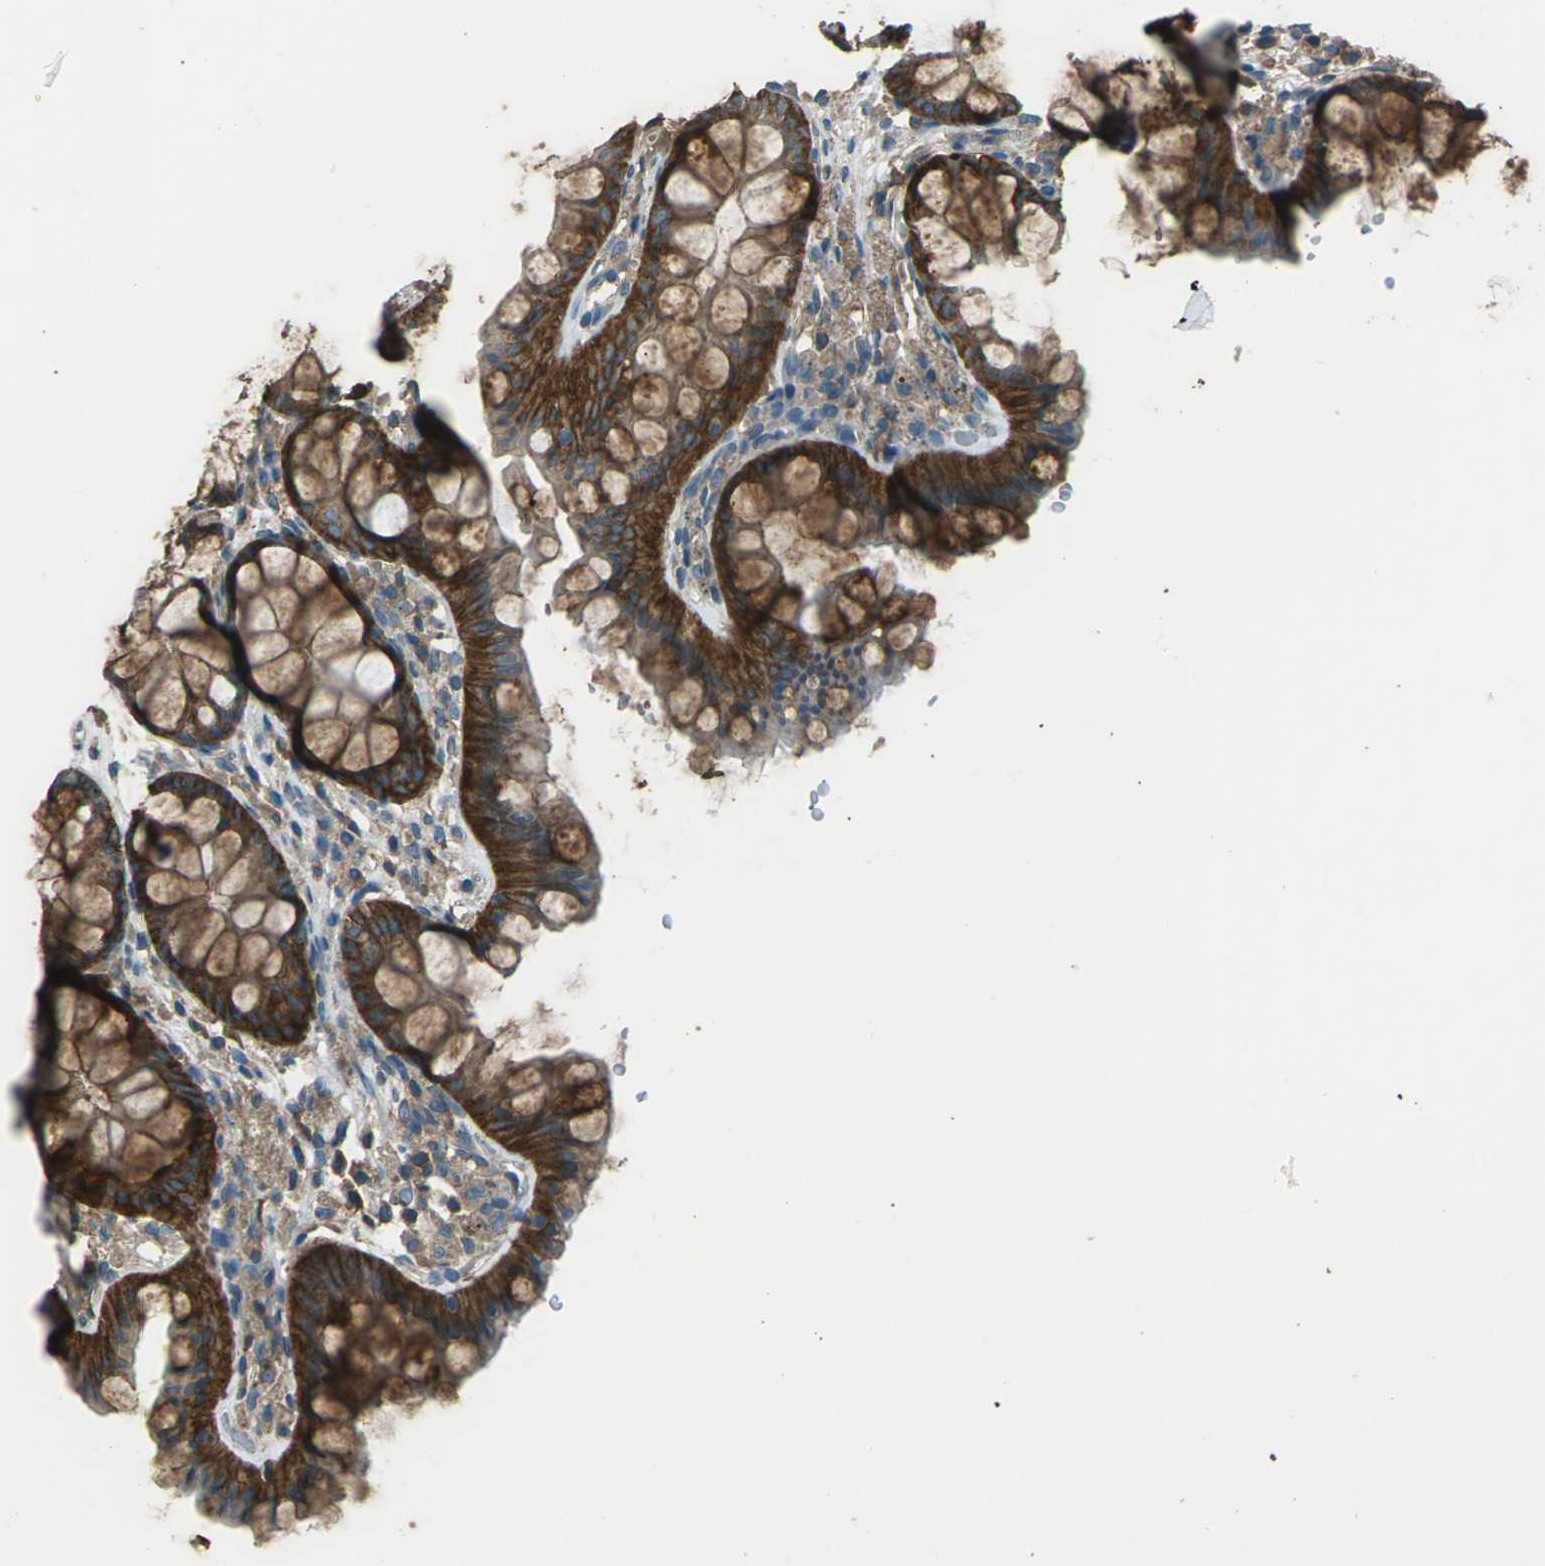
{"staining": {"intensity": "negative", "quantity": "none", "location": "none"}, "tissue": "colon", "cell_type": "Endothelial cells", "image_type": "normal", "snomed": [{"axis": "morphology", "description": "Normal tissue, NOS"}, {"axis": "topography", "description": "Colon"}], "caption": "Immunohistochemistry (IHC) photomicrograph of benign colon: colon stained with DAB (3,3'-diaminobenzidine) reveals no significant protein expression in endothelial cells.", "gene": "CMTM4", "patient": {"sex": "female", "age": 55}}